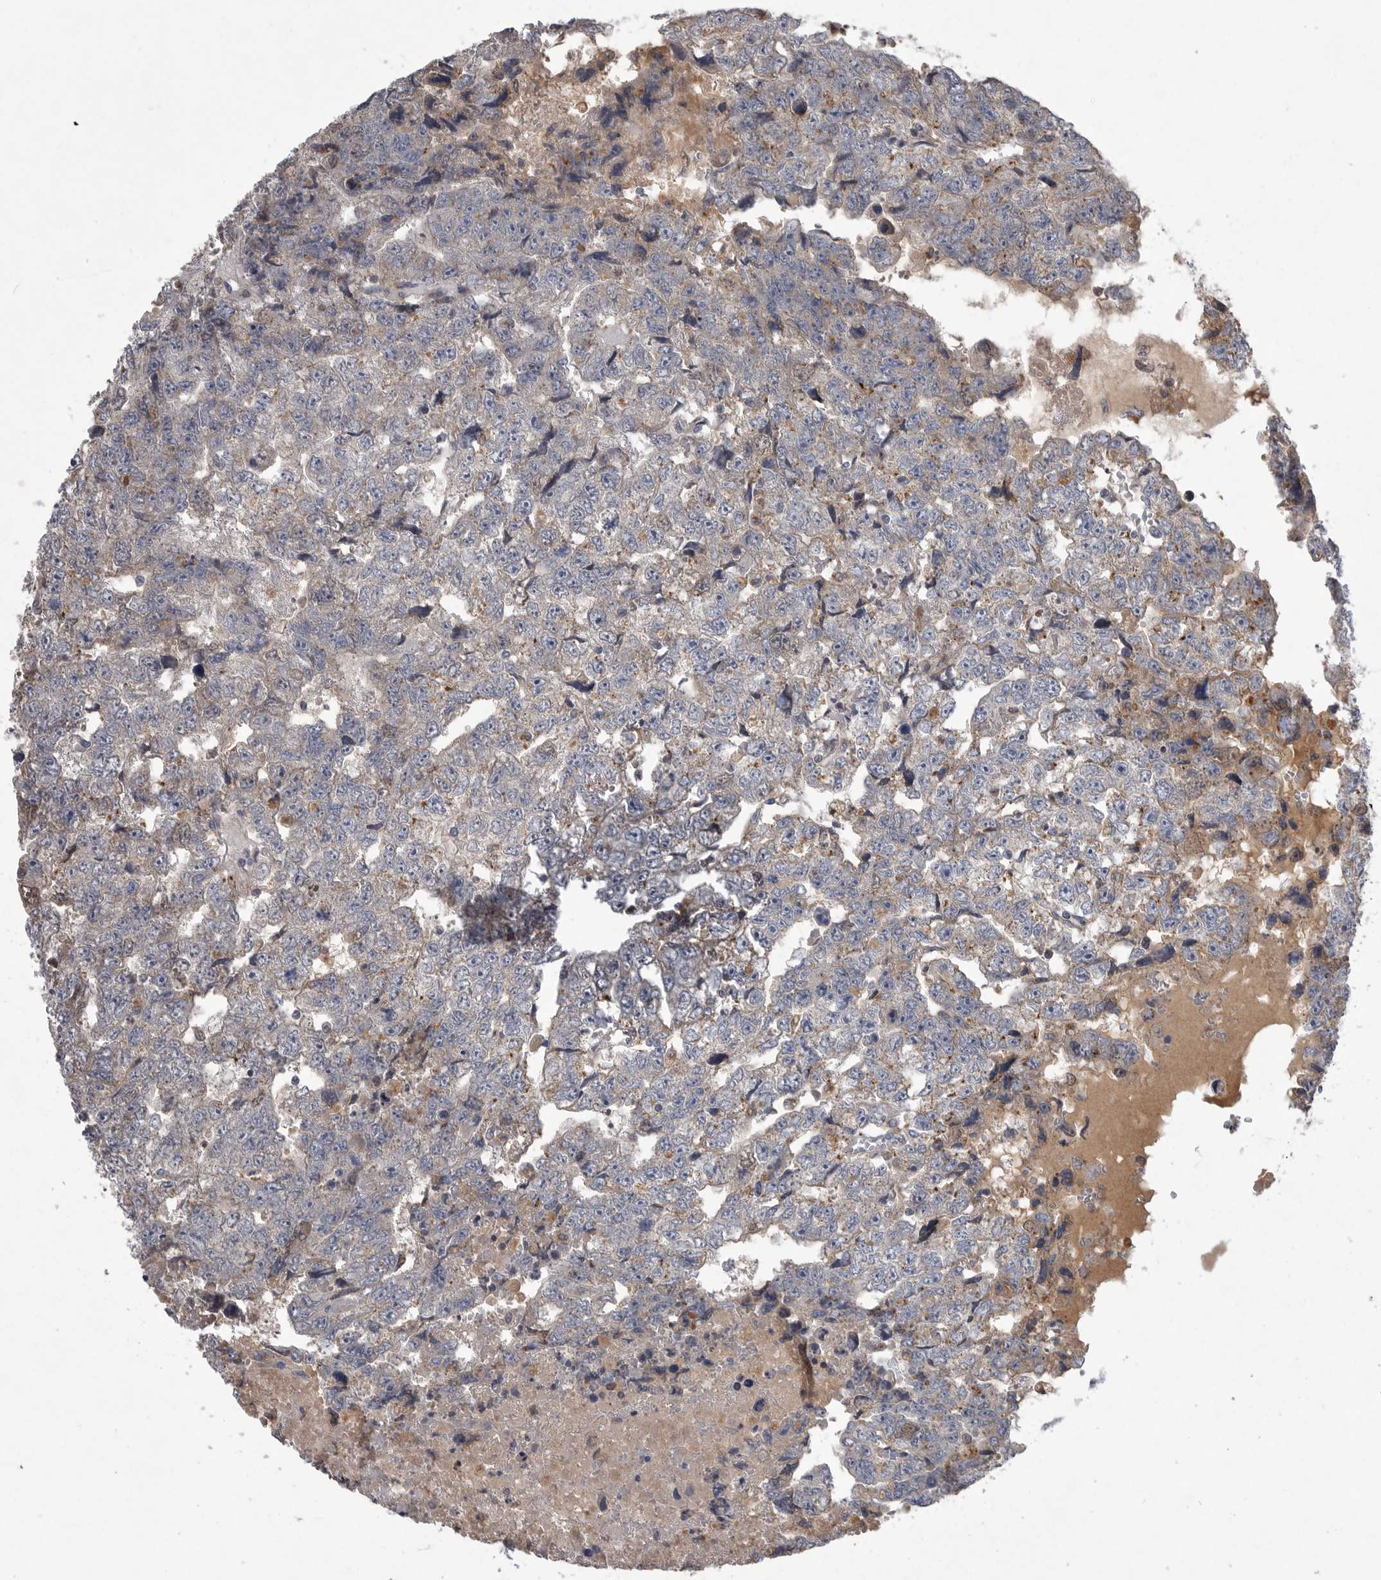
{"staining": {"intensity": "weak", "quantity": "<25%", "location": "cytoplasmic/membranous"}, "tissue": "testis cancer", "cell_type": "Tumor cells", "image_type": "cancer", "snomed": [{"axis": "morphology", "description": "Carcinoma, Embryonal, NOS"}, {"axis": "topography", "description": "Testis"}], "caption": "High power microscopy photomicrograph of an immunohistochemistry (IHC) image of embryonal carcinoma (testis), revealing no significant expression in tumor cells. (Stains: DAB IHC with hematoxylin counter stain, Microscopy: brightfield microscopy at high magnification).", "gene": "LAMTOR3", "patient": {"sex": "male", "age": 36}}